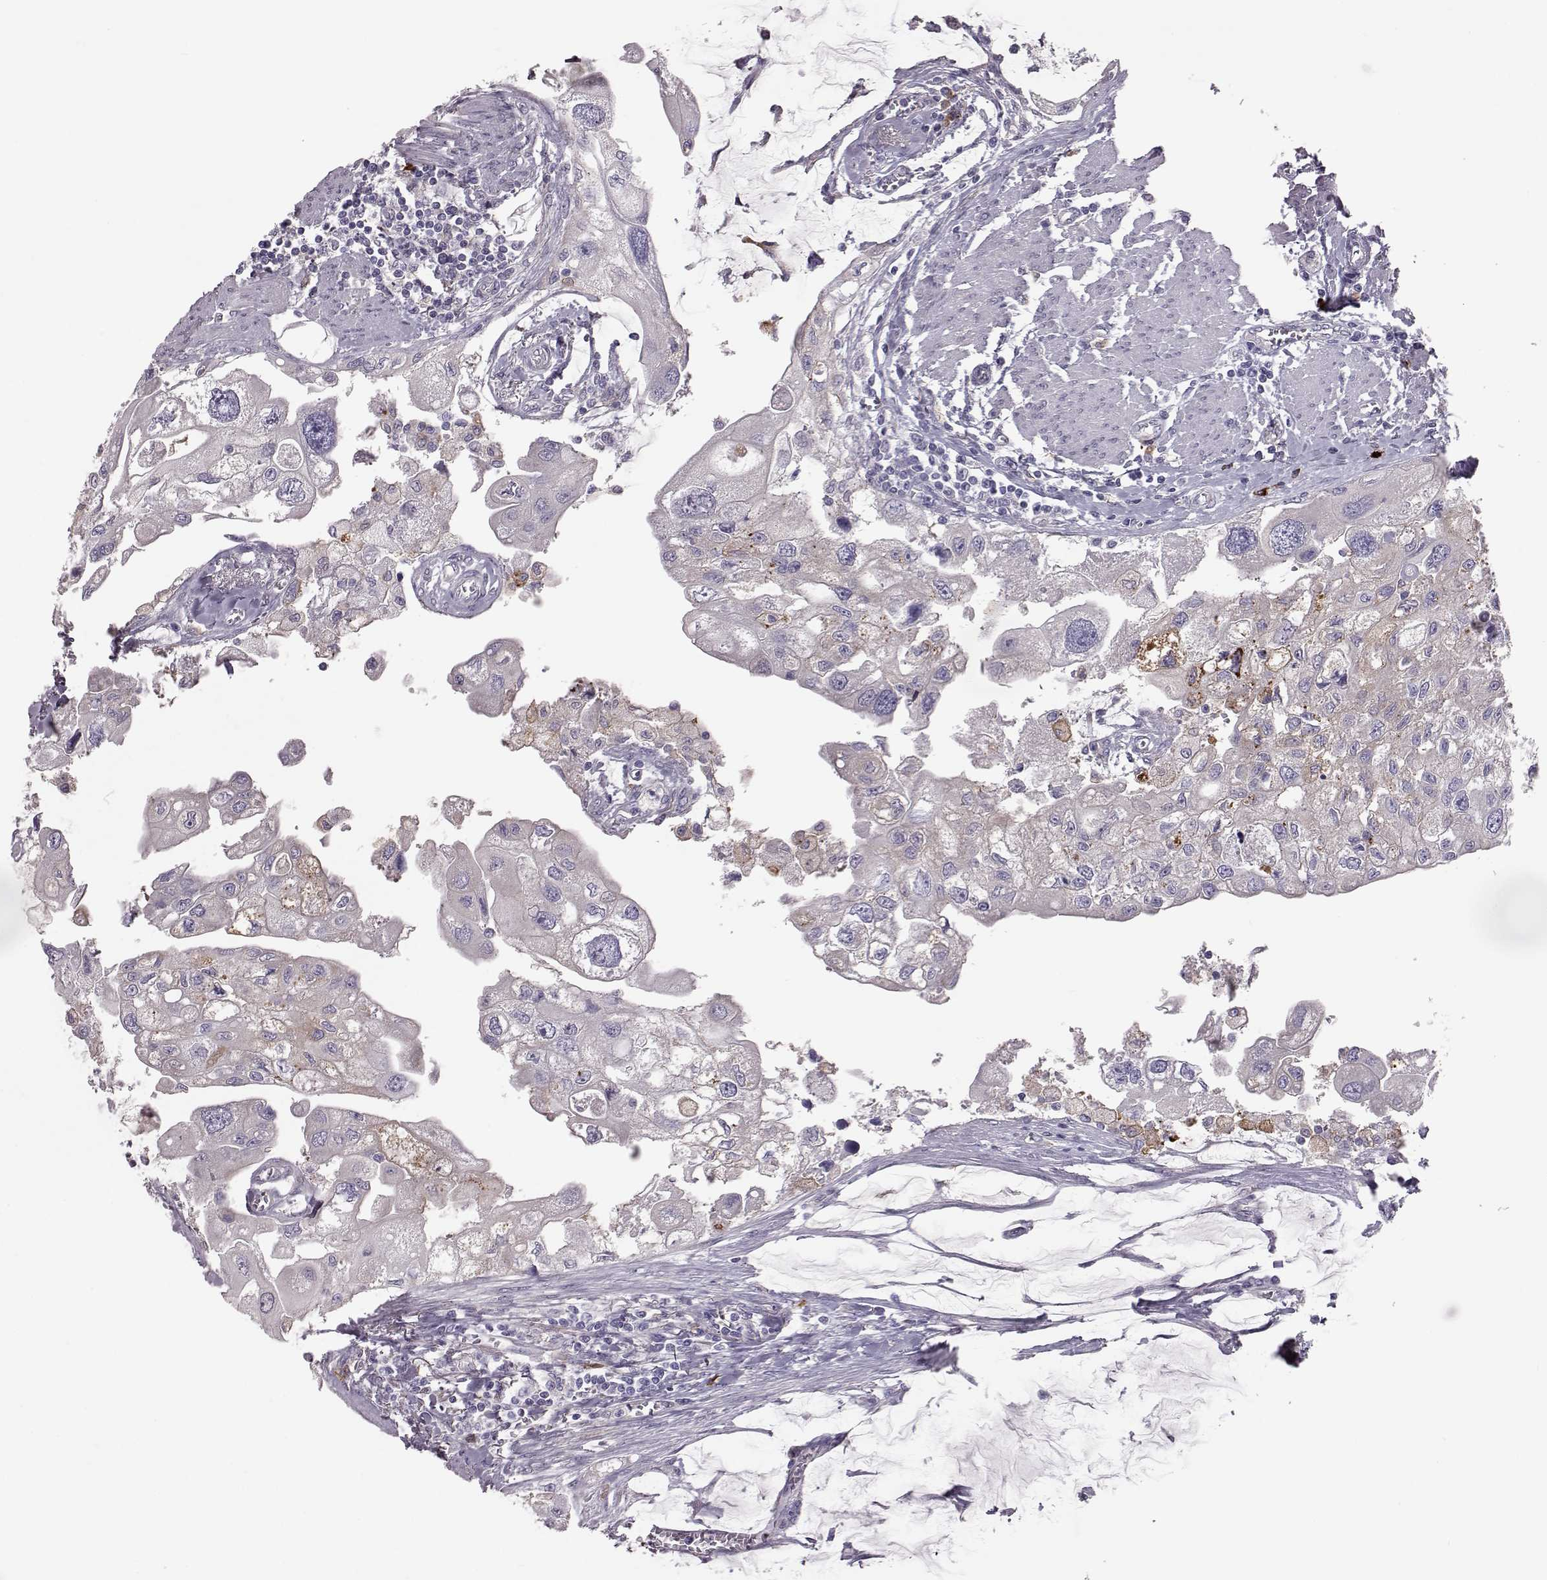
{"staining": {"intensity": "negative", "quantity": "none", "location": "none"}, "tissue": "urothelial cancer", "cell_type": "Tumor cells", "image_type": "cancer", "snomed": [{"axis": "morphology", "description": "Urothelial carcinoma, High grade"}, {"axis": "topography", "description": "Urinary bladder"}], "caption": "Tumor cells show no significant protein staining in urothelial cancer.", "gene": "ADGRG5", "patient": {"sex": "male", "age": 59}}